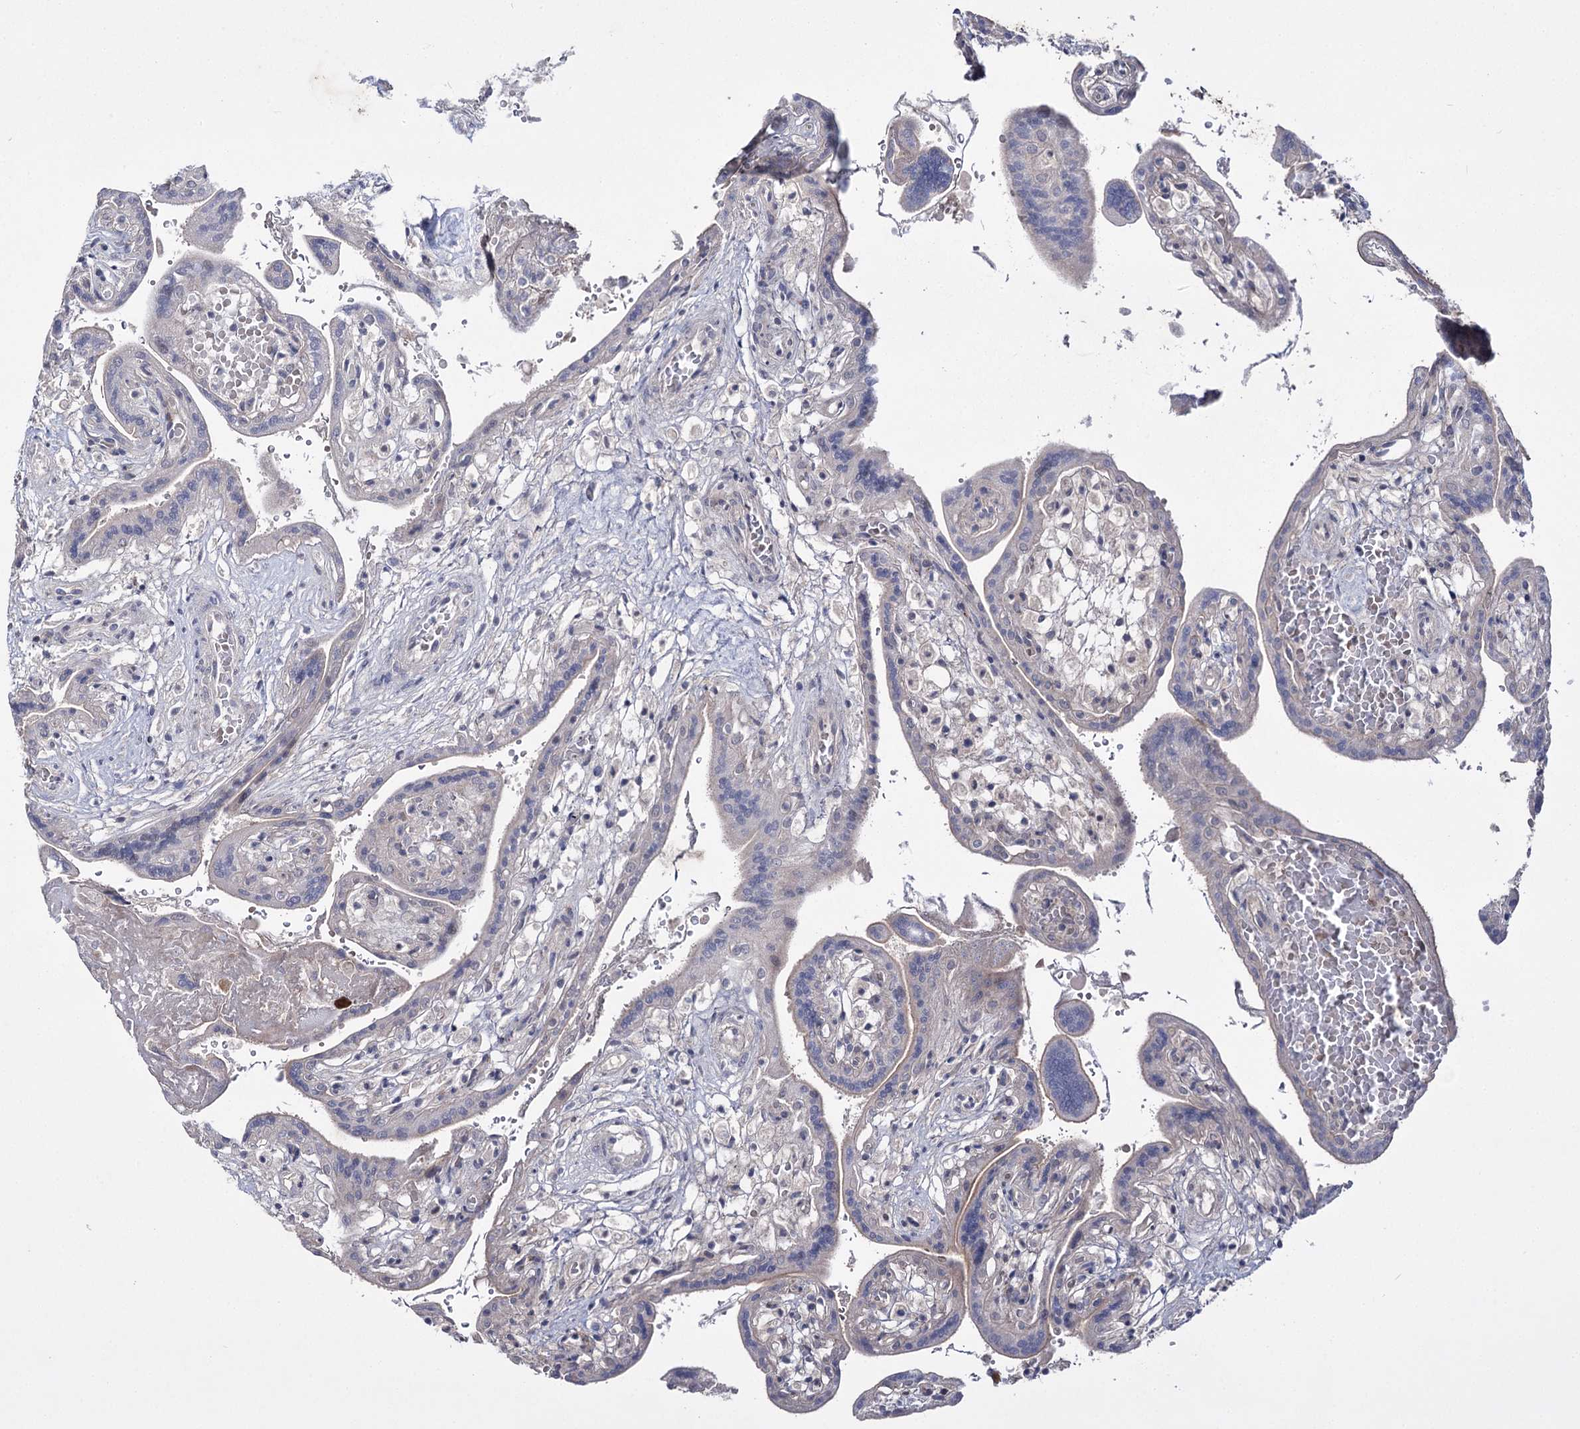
{"staining": {"intensity": "strong", "quantity": "25%-75%", "location": "cytoplasmic/membranous"}, "tissue": "placenta", "cell_type": "Trophoblastic cells", "image_type": "normal", "snomed": [{"axis": "morphology", "description": "Normal tissue, NOS"}, {"axis": "topography", "description": "Placenta"}], "caption": "Protein positivity by immunohistochemistry (IHC) reveals strong cytoplasmic/membranous staining in approximately 25%-75% of trophoblastic cells in unremarkable placenta. (Brightfield microscopy of DAB IHC at high magnification).", "gene": "HOXC11", "patient": {"sex": "female", "age": 37}}